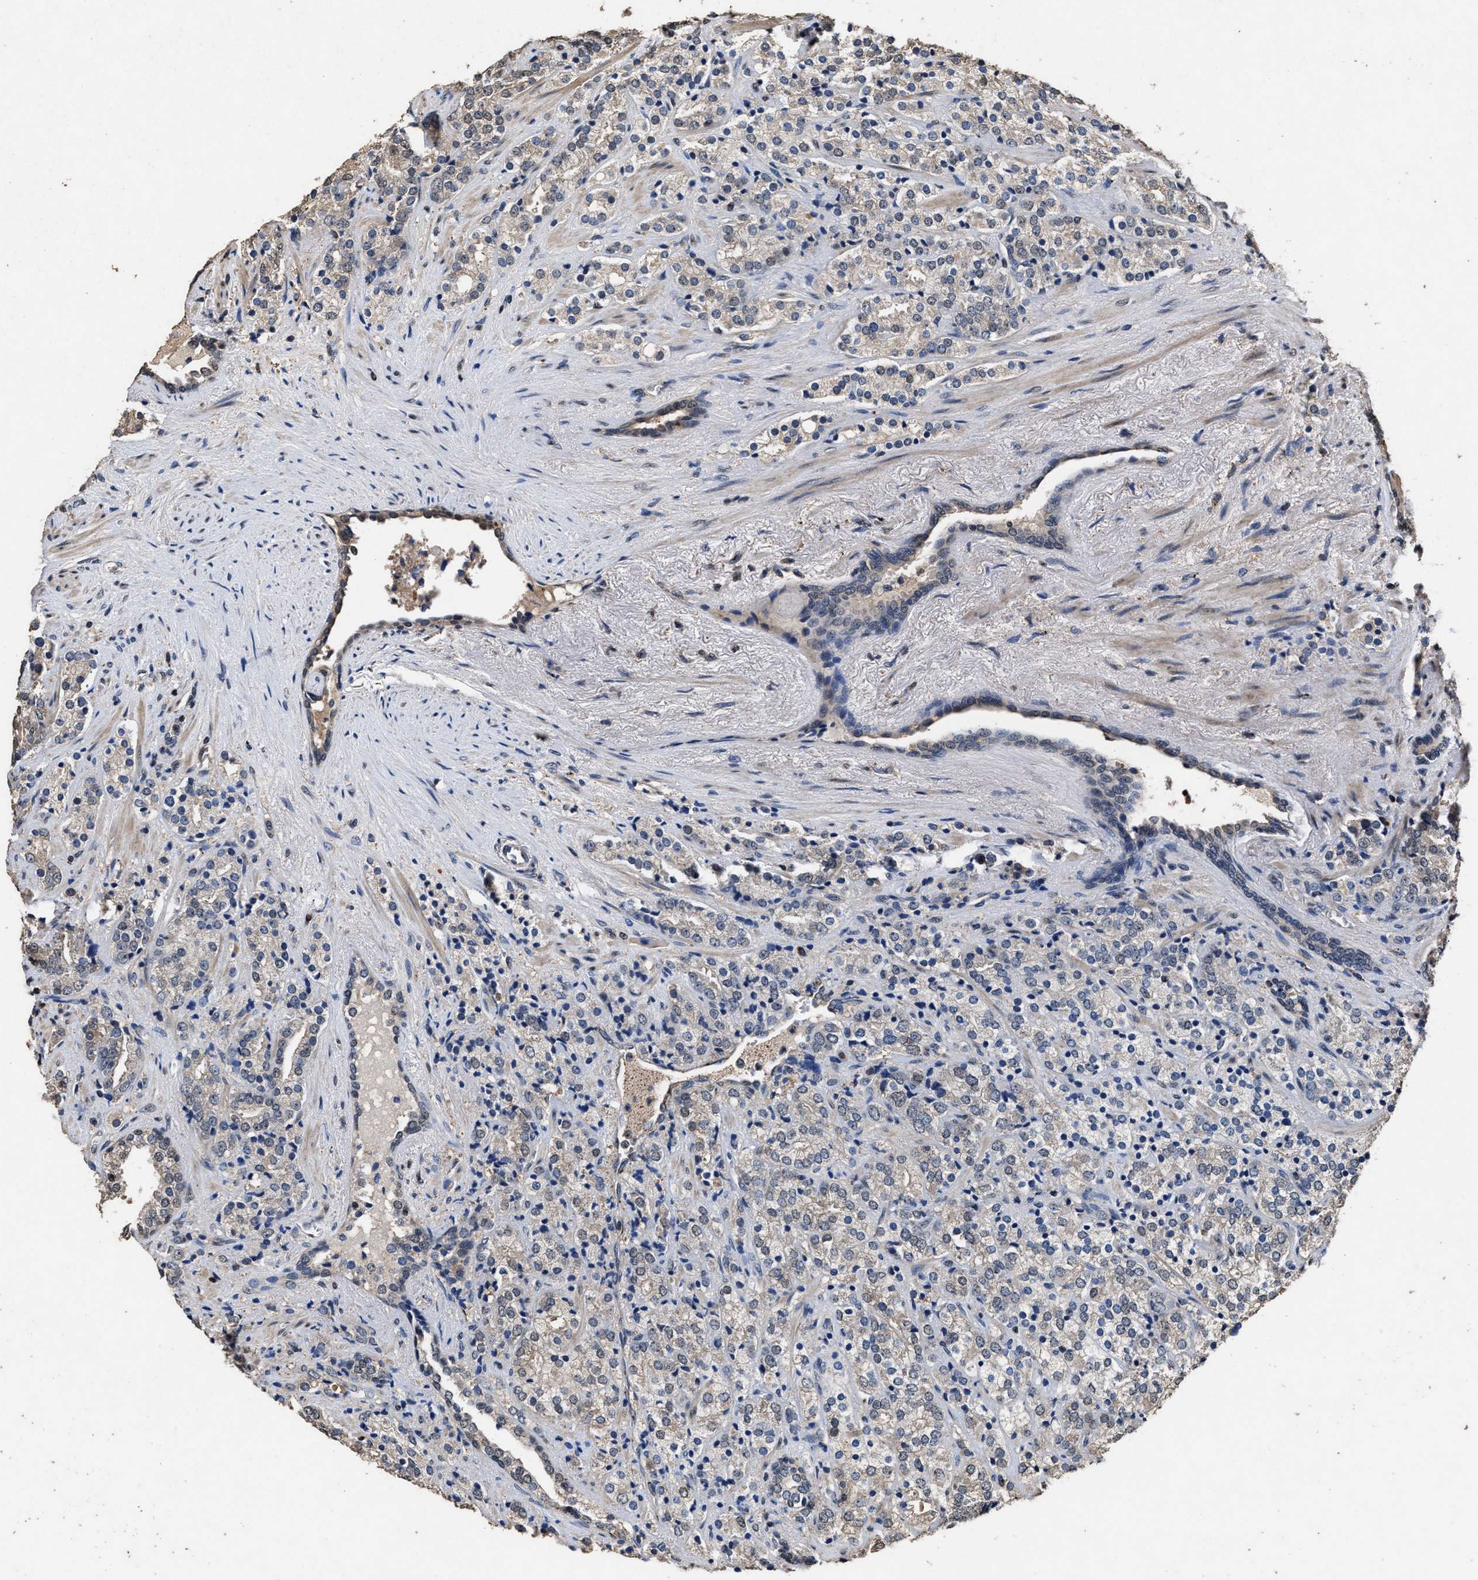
{"staining": {"intensity": "moderate", "quantity": "25%-75%", "location": "cytoplasmic/membranous"}, "tissue": "prostate cancer", "cell_type": "Tumor cells", "image_type": "cancer", "snomed": [{"axis": "morphology", "description": "Adenocarcinoma, High grade"}, {"axis": "topography", "description": "Prostate"}], "caption": "An image of human adenocarcinoma (high-grade) (prostate) stained for a protein reveals moderate cytoplasmic/membranous brown staining in tumor cells. (brown staining indicates protein expression, while blue staining denotes nuclei).", "gene": "TPST2", "patient": {"sex": "male", "age": 71}}